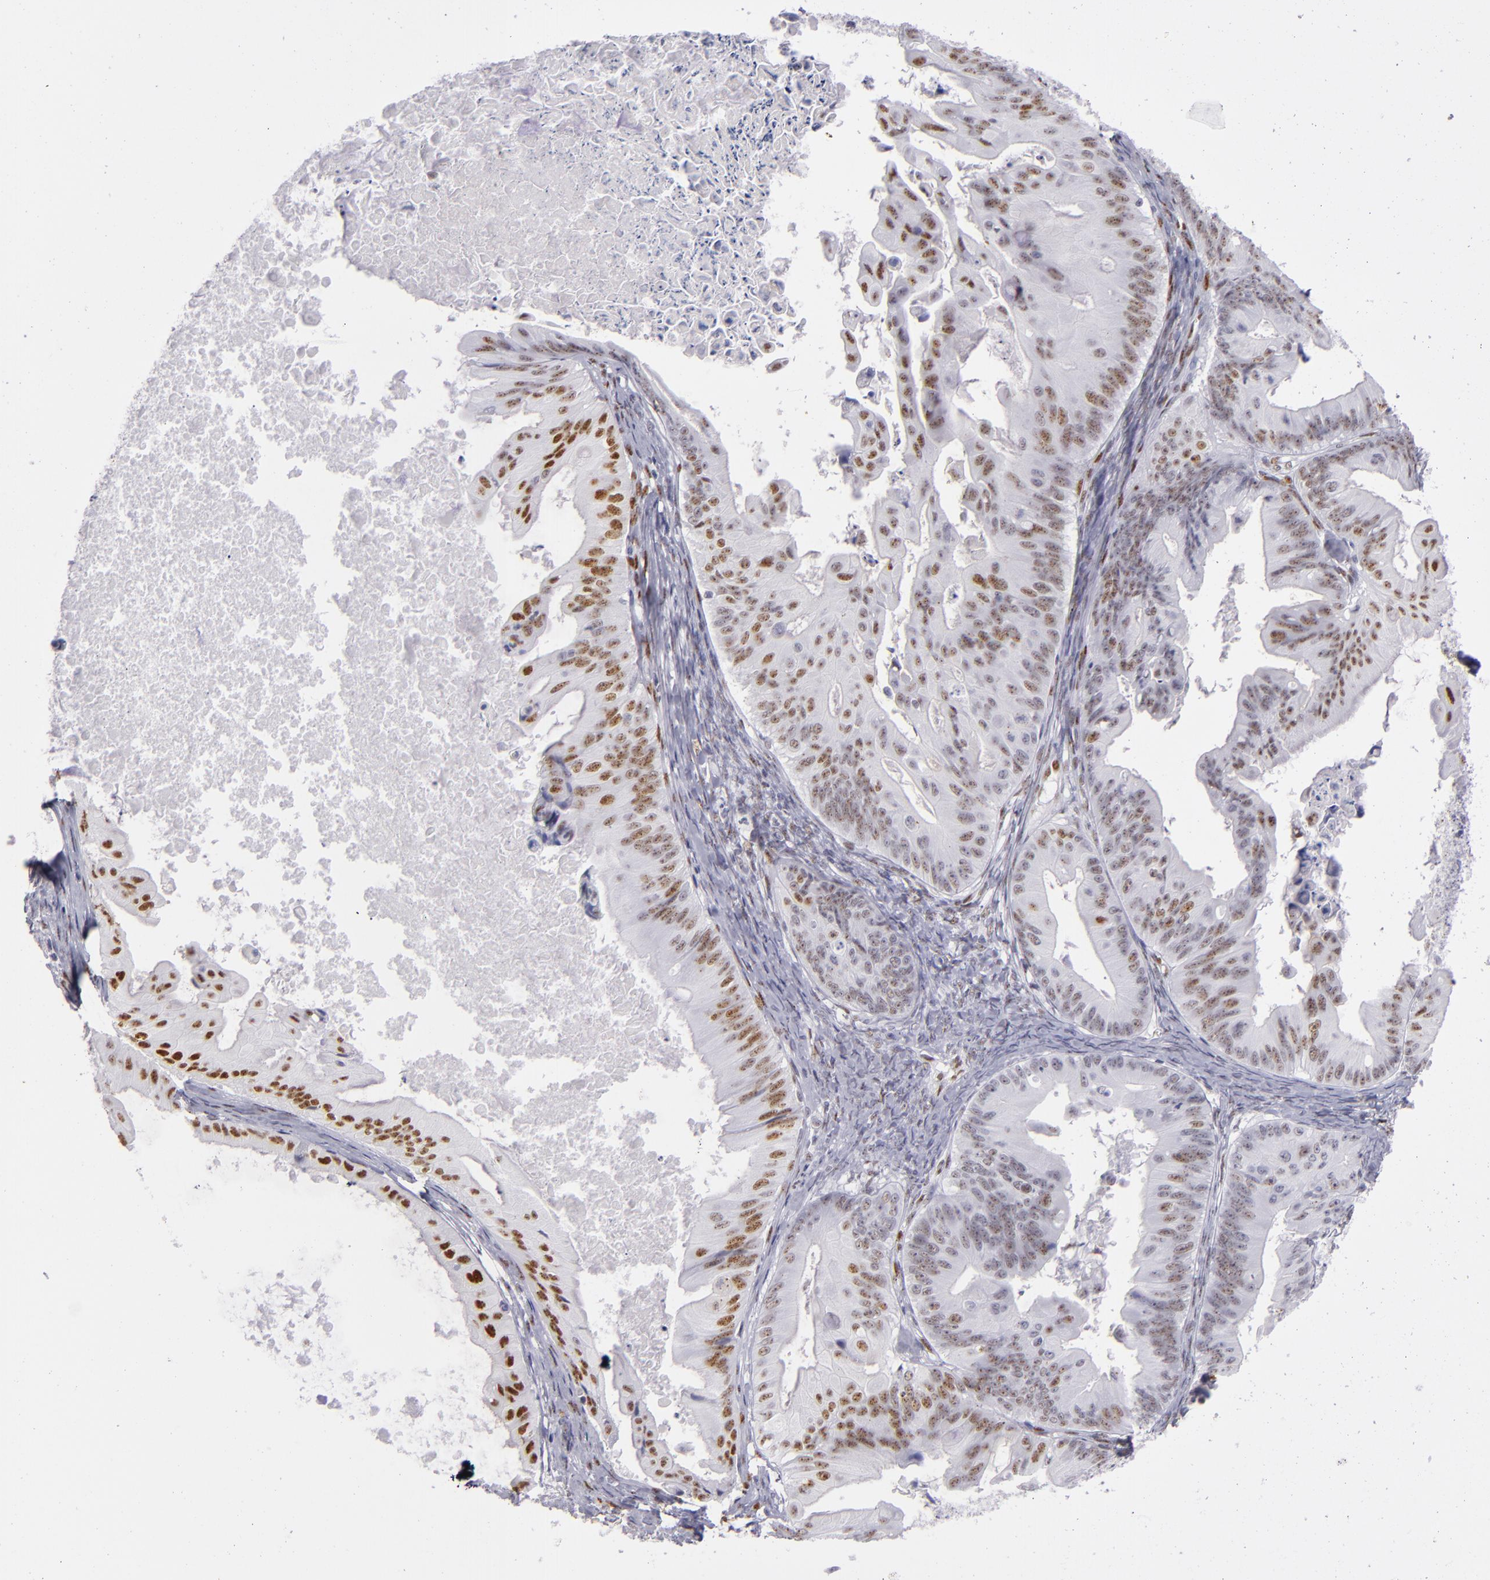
{"staining": {"intensity": "moderate", "quantity": "25%-75%", "location": "nuclear"}, "tissue": "ovarian cancer", "cell_type": "Tumor cells", "image_type": "cancer", "snomed": [{"axis": "morphology", "description": "Cystadenocarcinoma, mucinous, NOS"}, {"axis": "topography", "description": "Ovary"}], "caption": "Ovarian cancer stained with DAB IHC displays medium levels of moderate nuclear expression in about 25%-75% of tumor cells.", "gene": "TOP3A", "patient": {"sex": "female", "age": 37}}